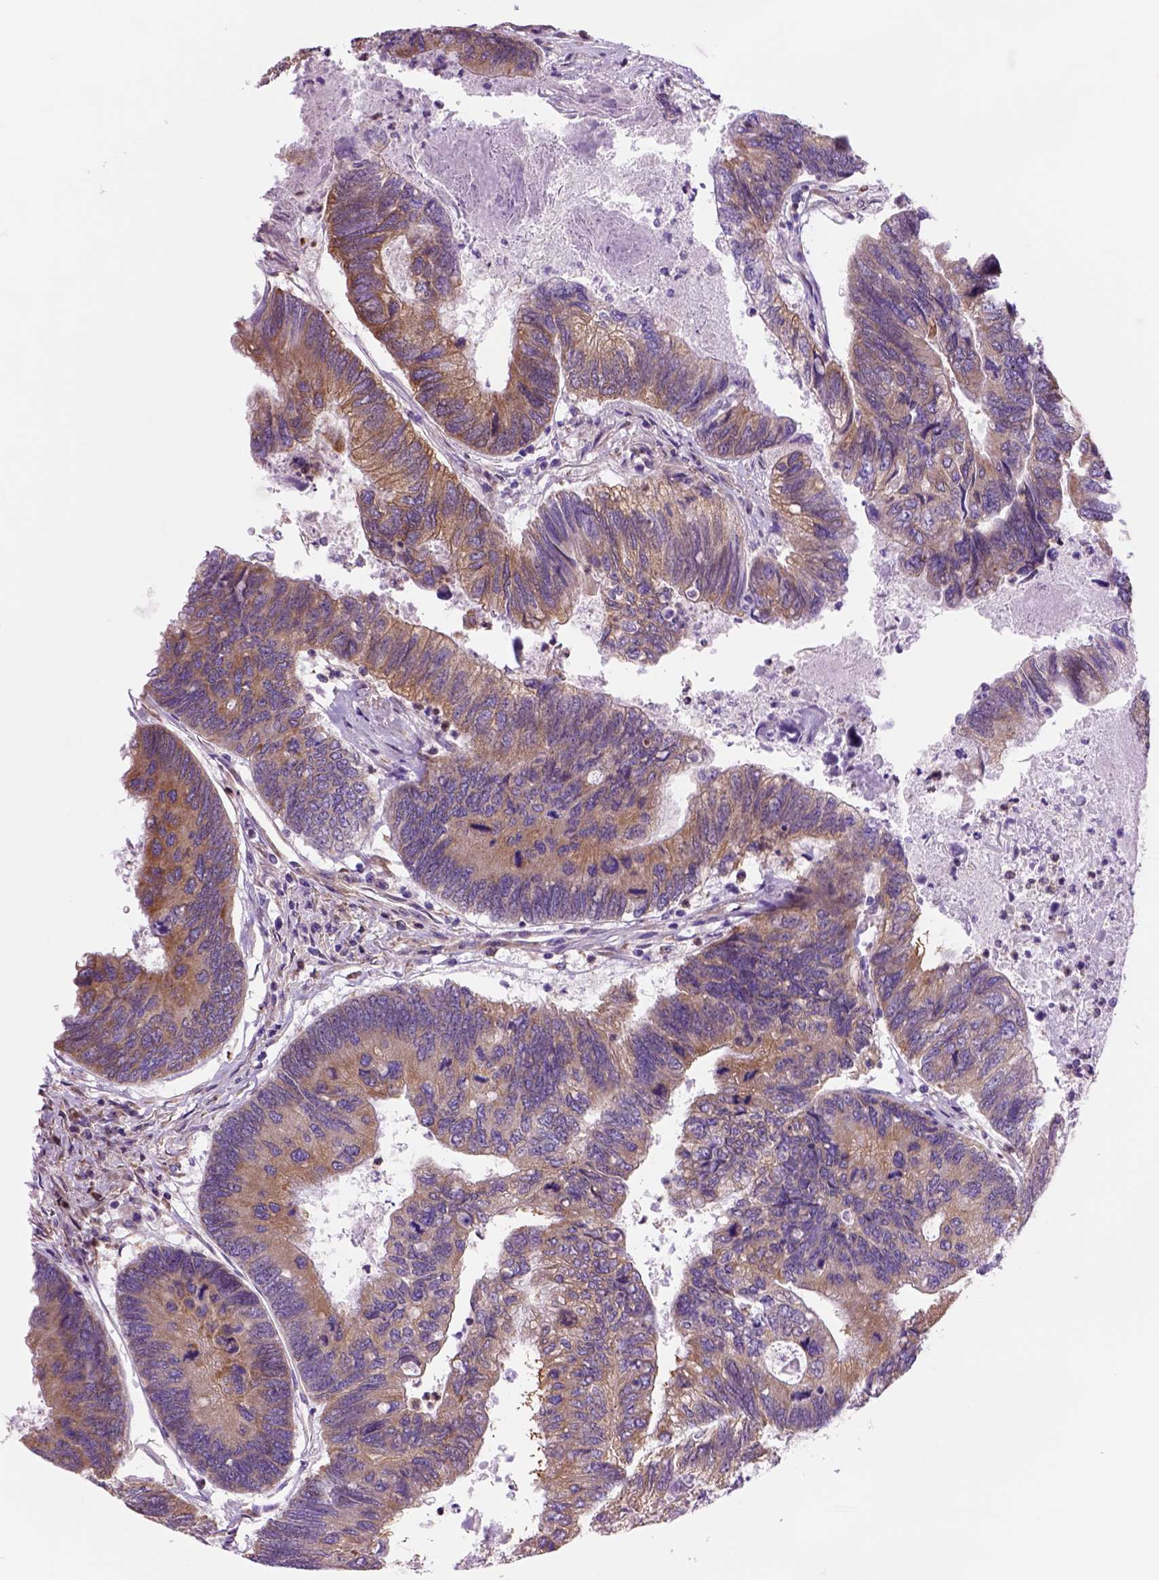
{"staining": {"intensity": "moderate", "quantity": ">75%", "location": "cytoplasmic/membranous"}, "tissue": "colorectal cancer", "cell_type": "Tumor cells", "image_type": "cancer", "snomed": [{"axis": "morphology", "description": "Adenocarcinoma, NOS"}, {"axis": "topography", "description": "Colon"}], "caption": "Protein staining exhibits moderate cytoplasmic/membranous positivity in approximately >75% of tumor cells in colorectal cancer (adenocarcinoma).", "gene": "PIAS3", "patient": {"sex": "female", "age": 67}}